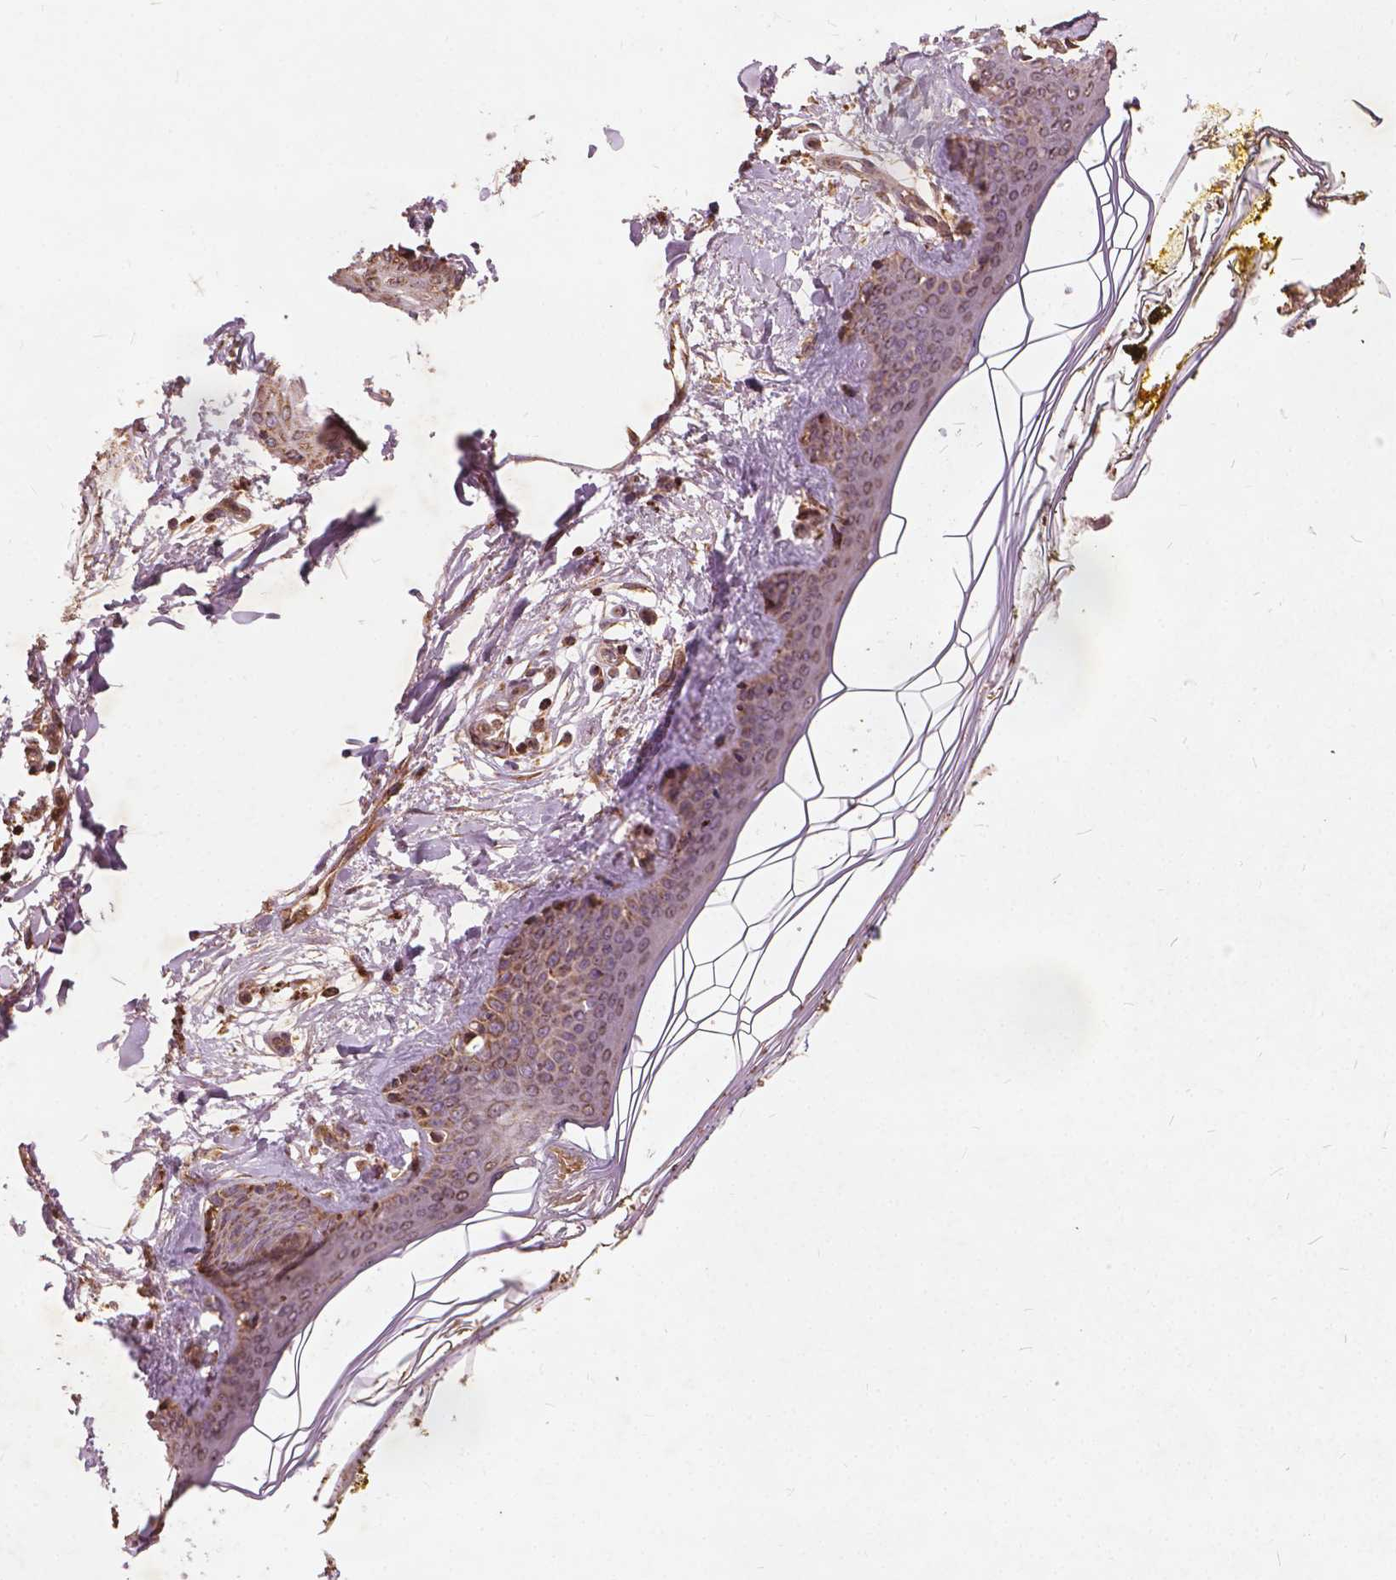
{"staining": {"intensity": "moderate", "quantity": ">75%", "location": "cytoplasmic/membranous"}, "tissue": "skin", "cell_type": "Fibroblasts", "image_type": "normal", "snomed": [{"axis": "morphology", "description": "Normal tissue, NOS"}, {"axis": "topography", "description": "Skin"}], "caption": "The image demonstrates a brown stain indicating the presence of a protein in the cytoplasmic/membranous of fibroblasts in skin.", "gene": "UBXN2A", "patient": {"sex": "female", "age": 34}}